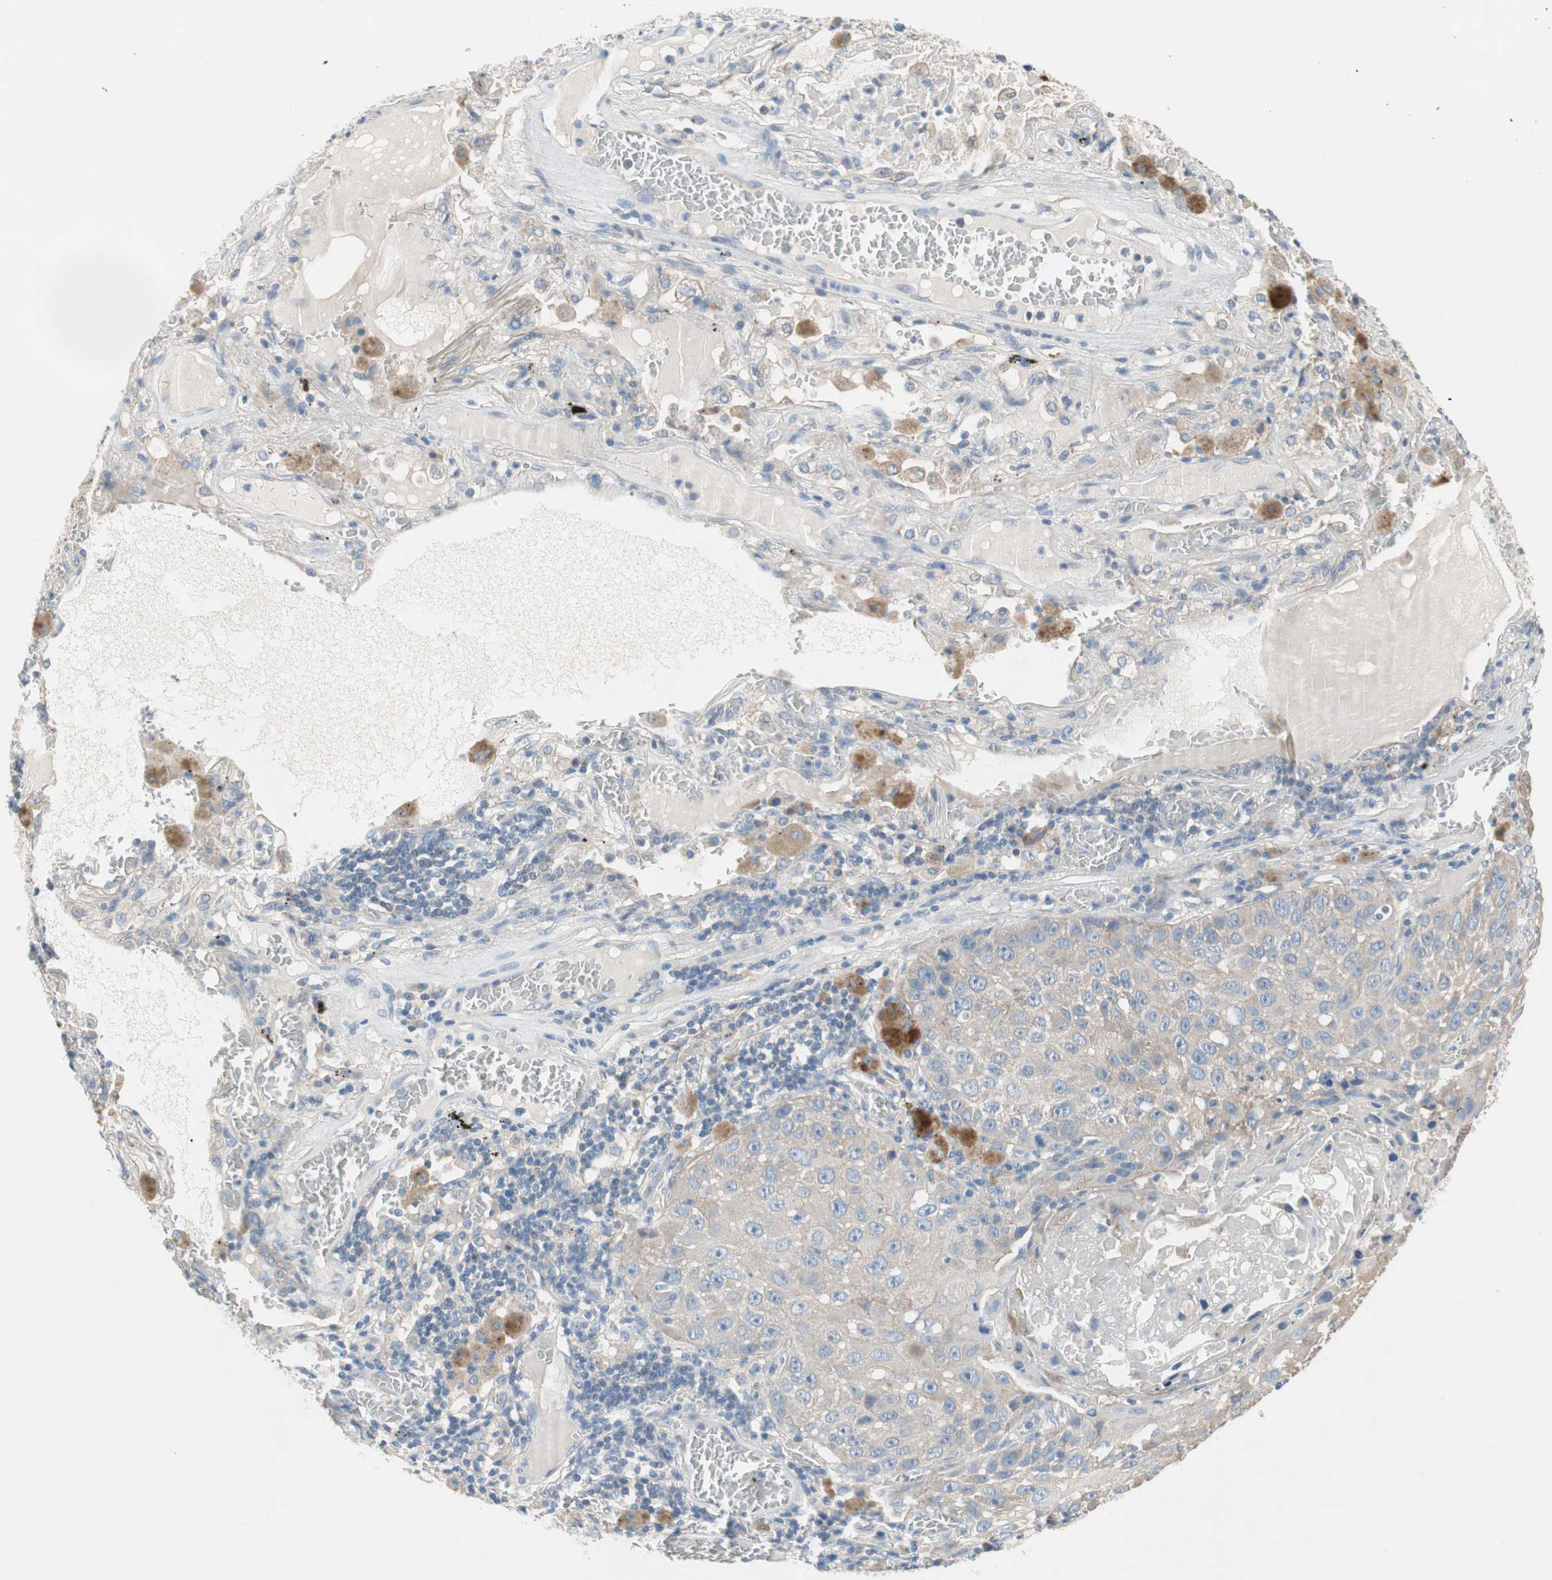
{"staining": {"intensity": "negative", "quantity": "none", "location": "none"}, "tissue": "lung cancer", "cell_type": "Tumor cells", "image_type": "cancer", "snomed": [{"axis": "morphology", "description": "Squamous cell carcinoma, NOS"}, {"axis": "topography", "description": "Lung"}], "caption": "Image shows no protein staining in tumor cells of lung squamous cell carcinoma tissue.", "gene": "GLUL", "patient": {"sex": "male", "age": 57}}